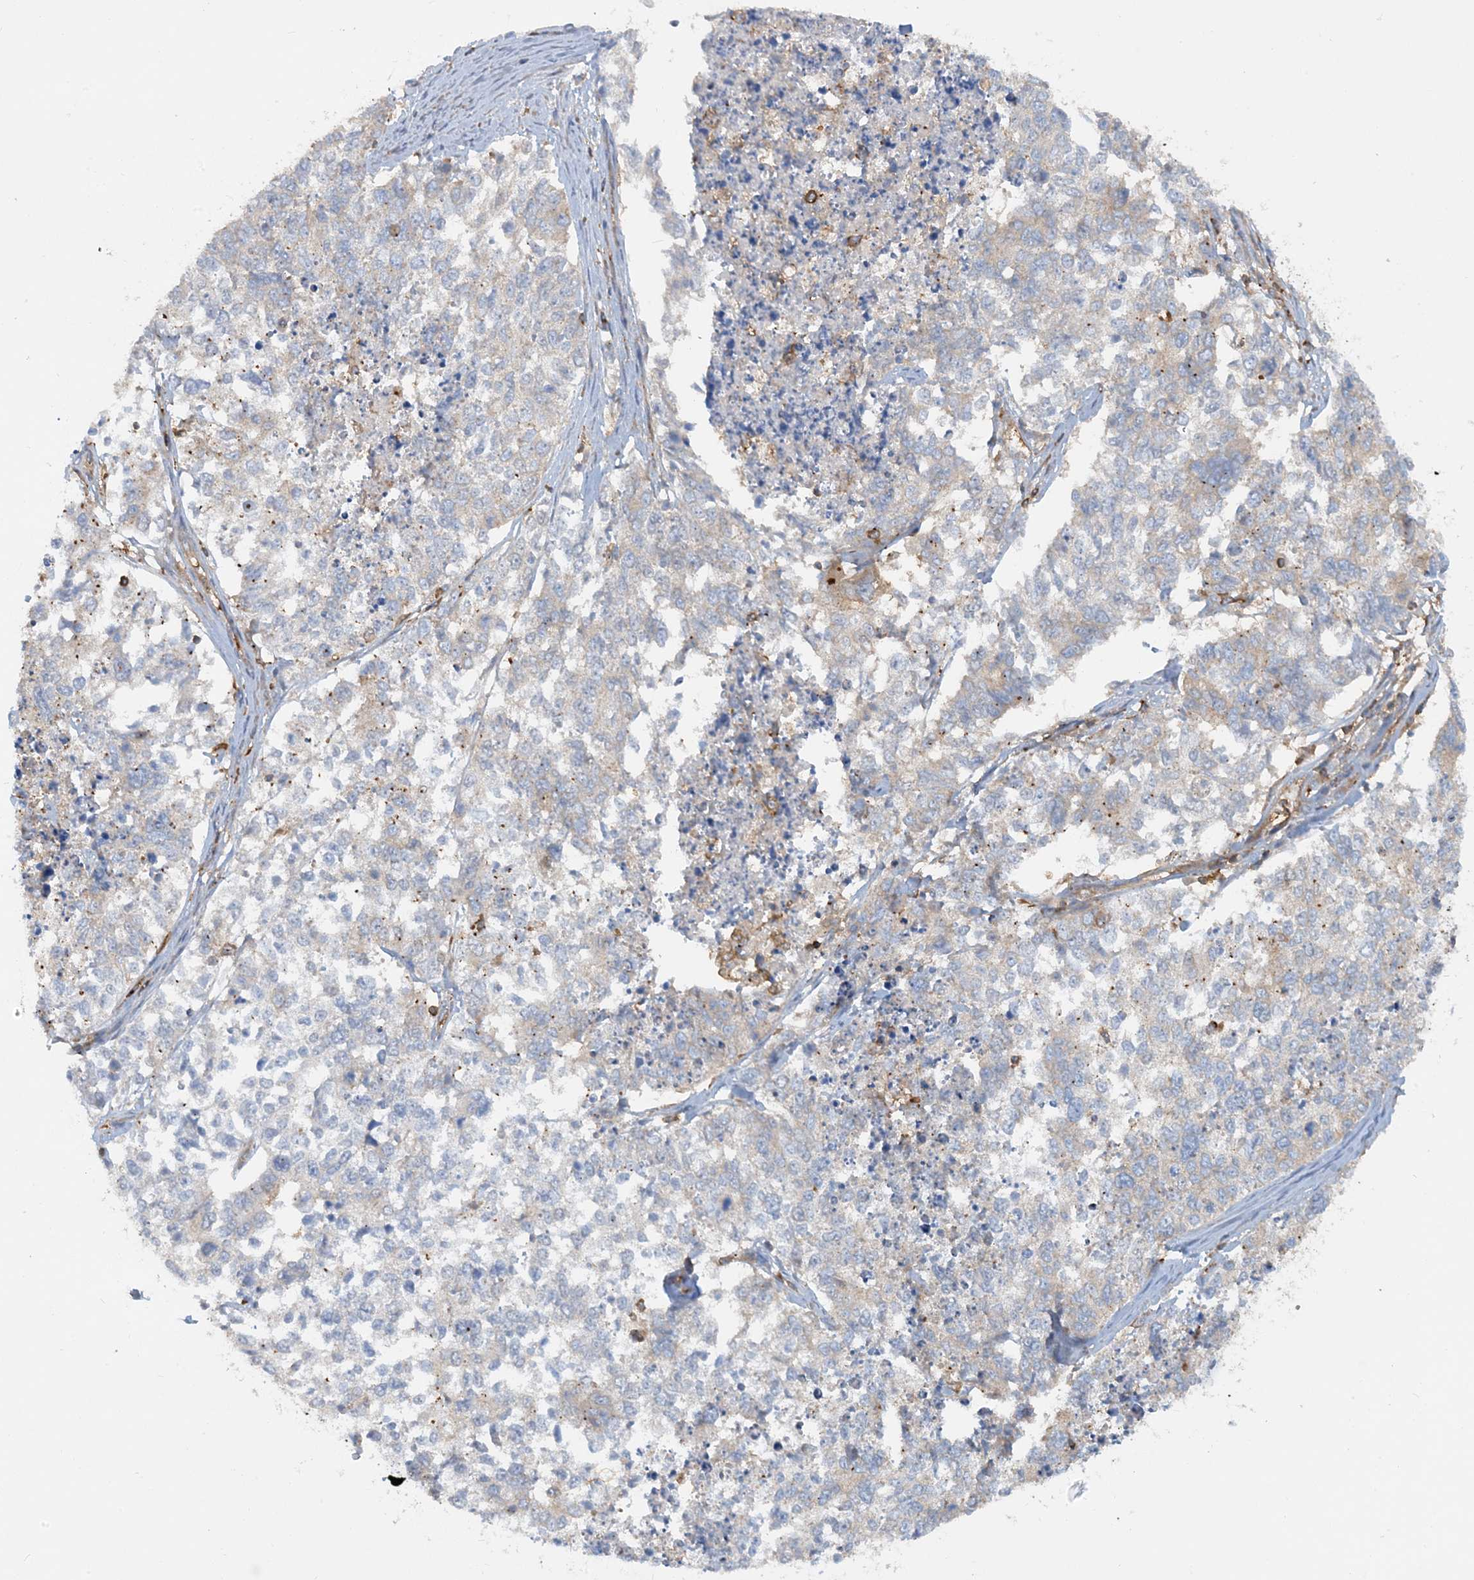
{"staining": {"intensity": "negative", "quantity": "none", "location": "none"}, "tissue": "cervical cancer", "cell_type": "Tumor cells", "image_type": "cancer", "snomed": [{"axis": "morphology", "description": "Squamous cell carcinoma, NOS"}, {"axis": "topography", "description": "Cervix"}], "caption": "Human cervical squamous cell carcinoma stained for a protein using IHC demonstrates no staining in tumor cells.", "gene": "SFMBT2", "patient": {"sex": "female", "age": 63}}